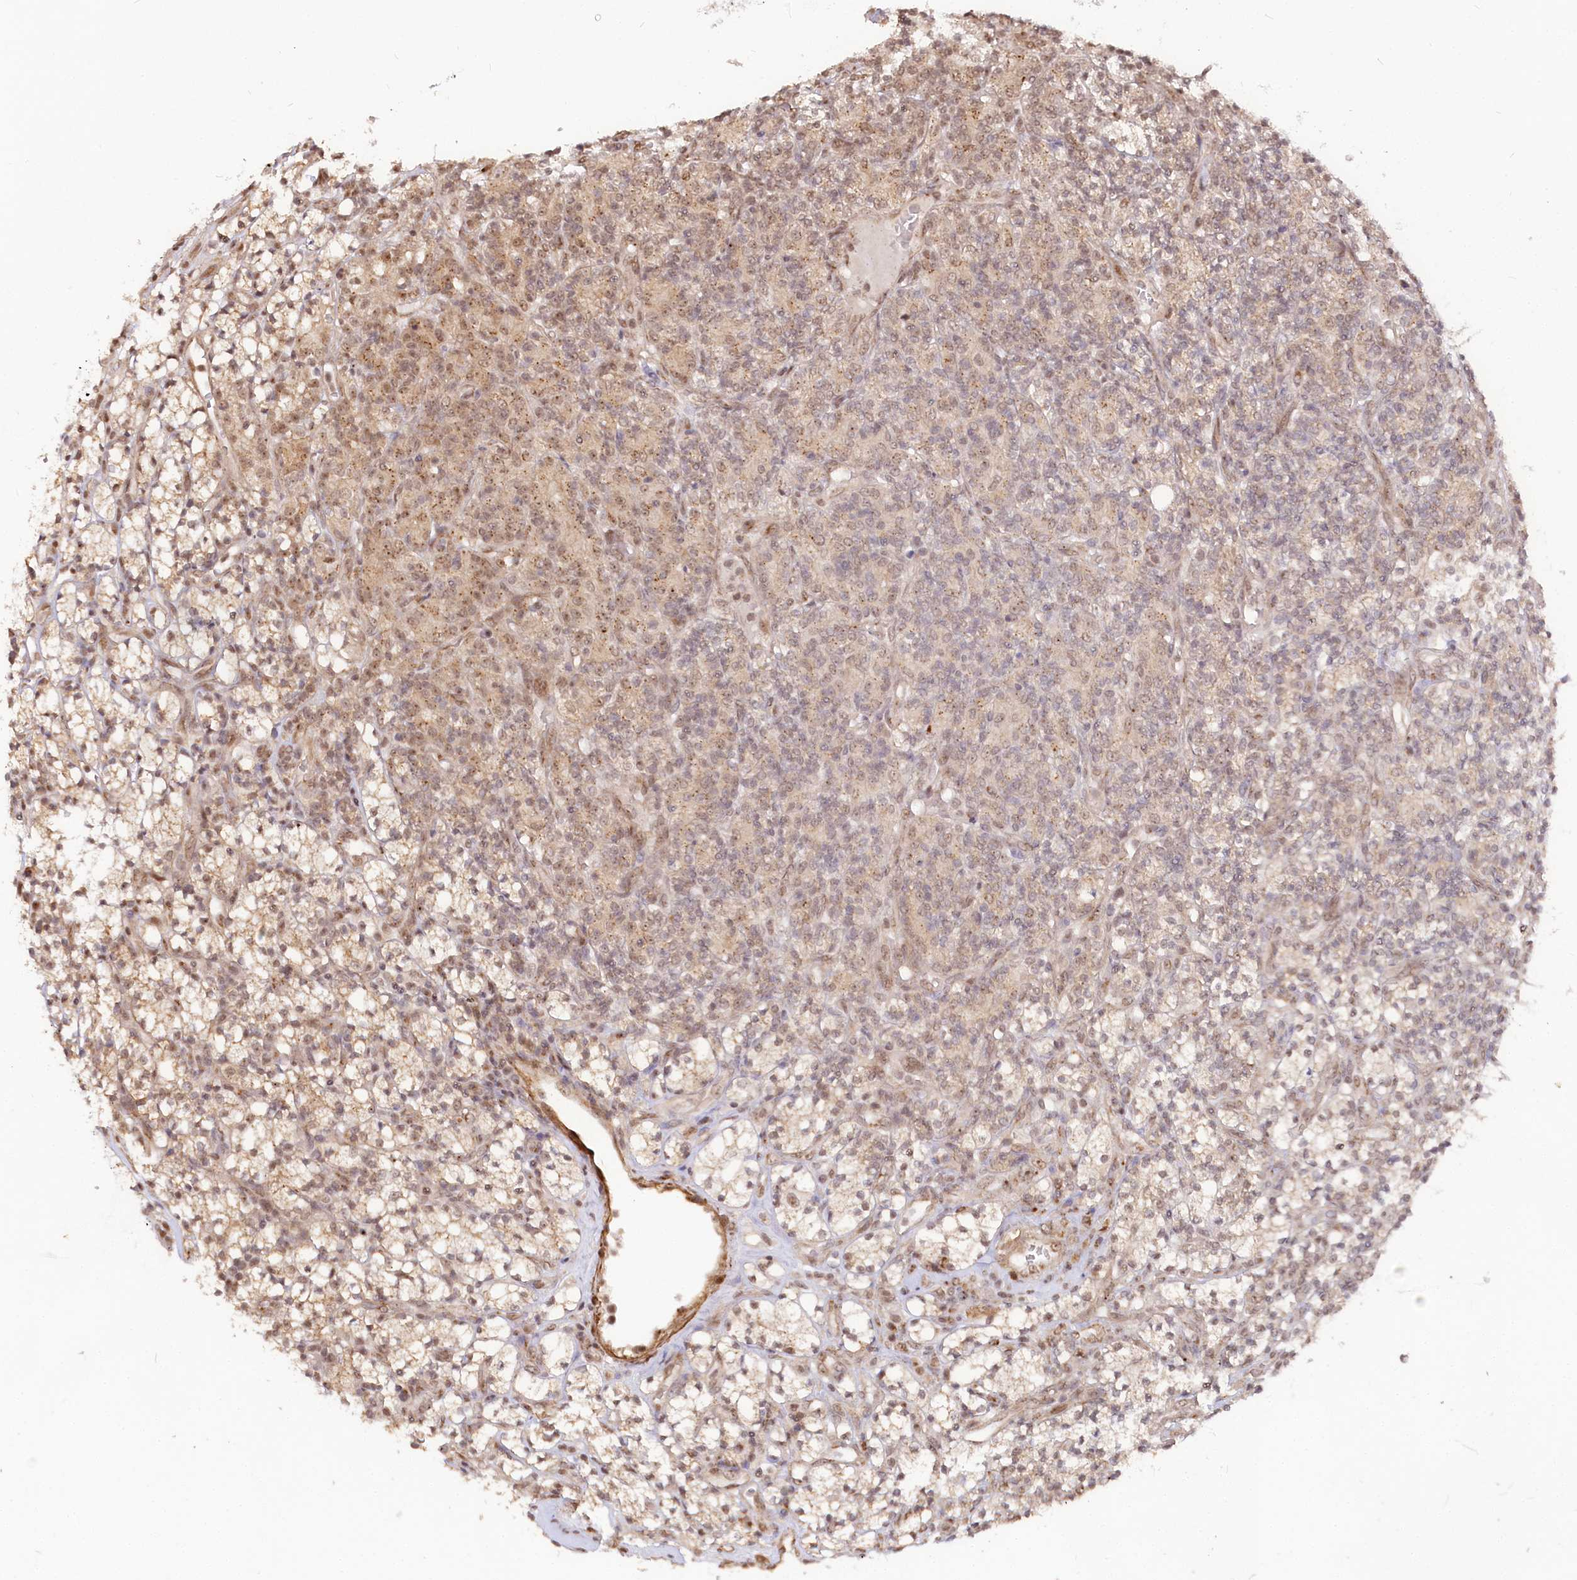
{"staining": {"intensity": "weak", "quantity": ">75%", "location": "cytoplasmic/membranous,nuclear"}, "tissue": "renal cancer", "cell_type": "Tumor cells", "image_type": "cancer", "snomed": [{"axis": "morphology", "description": "Adenocarcinoma, NOS"}, {"axis": "topography", "description": "Kidney"}], "caption": "High-power microscopy captured an immunohistochemistry (IHC) micrograph of renal adenocarcinoma, revealing weak cytoplasmic/membranous and nuclear expression in approximately >75% of tumor cells.", "gene": "GNL3L", "patient": {"sex": "male", "age": 77}}